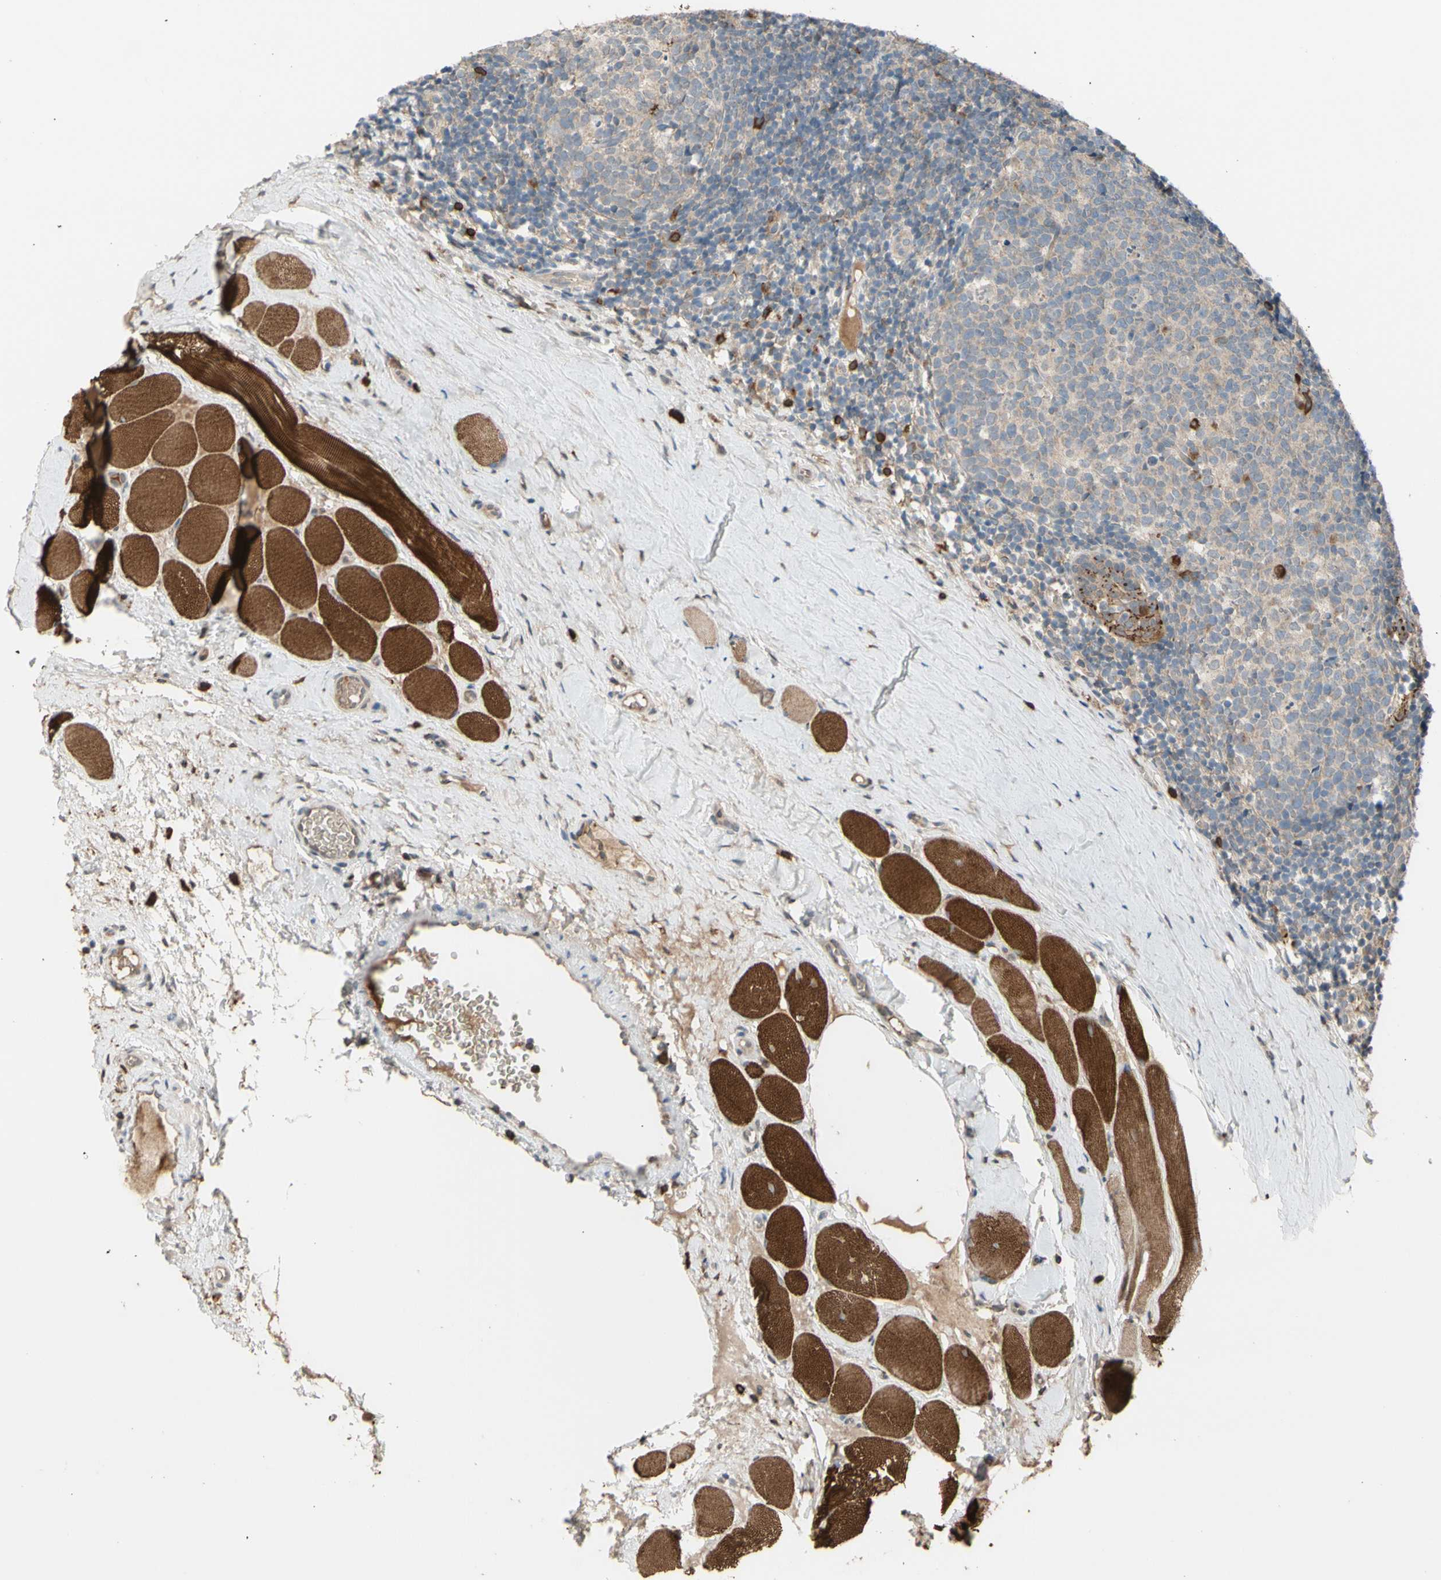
{"staining": {"intensity": "weak", "quantity": ">75%", "location": "cytoplasmic/membranous"}, "tissue": "tonsil", "cell_type": "Germinal center cells", "image_type": "normal", "snomed": [{"axis": "morphology", "description": "Normal tissue, NOS"}, {"axis": "topography", "description": "Tonsil"}], "caption": "Protein expression by immunohistochemistry (IHC) shows weak cytoplasmic/membranous positivity in approximately >75% of germinal center cells in unremarkable tonsil. The staining was performed using DAB, with brown indicating positive protein expression. Nuclei are stained blue with hematoxylin.", "gene": "GALNT5", "patient": {"sex": "female", "age": 19}}